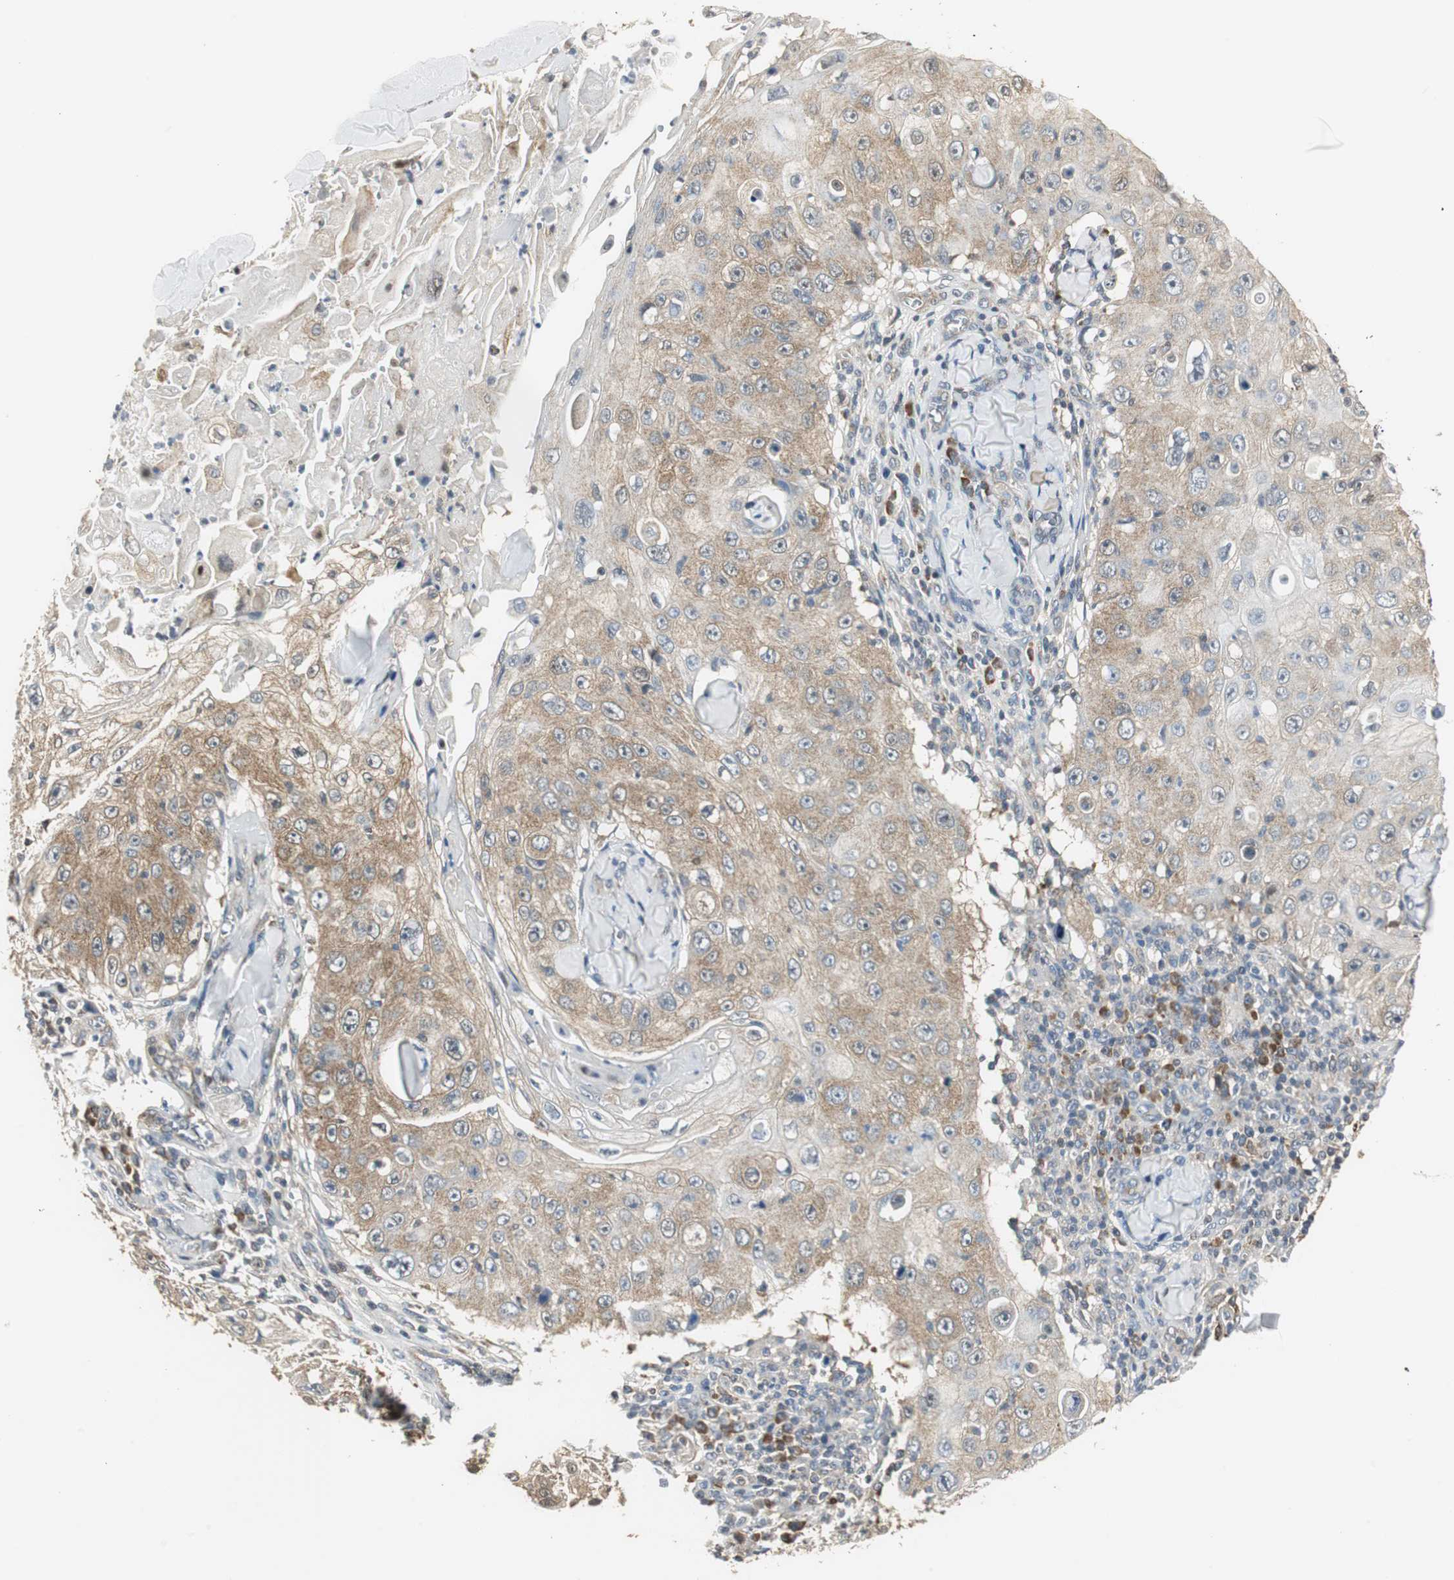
{"staining": {"intensity": "moderate", "quantity": ">75%", "location": "cytoplasmic/membranous"}, "tissue": "skin cancer", "cell_type": "Tumor cells", "image_type": "cancer", "snomed": [{"axis": "morphology", "description": "Squamous cell carcinoma, NOS"}, {"axis": "topography", "description": "Skin"}], "caption": "A photomicrograph of skin cancer stained for a protein exhibits moderate cytoplasmic/membranous brown staining in tumor cells.", "gene": "CCT5", "patient": {"sex": "male", "age": 86}}